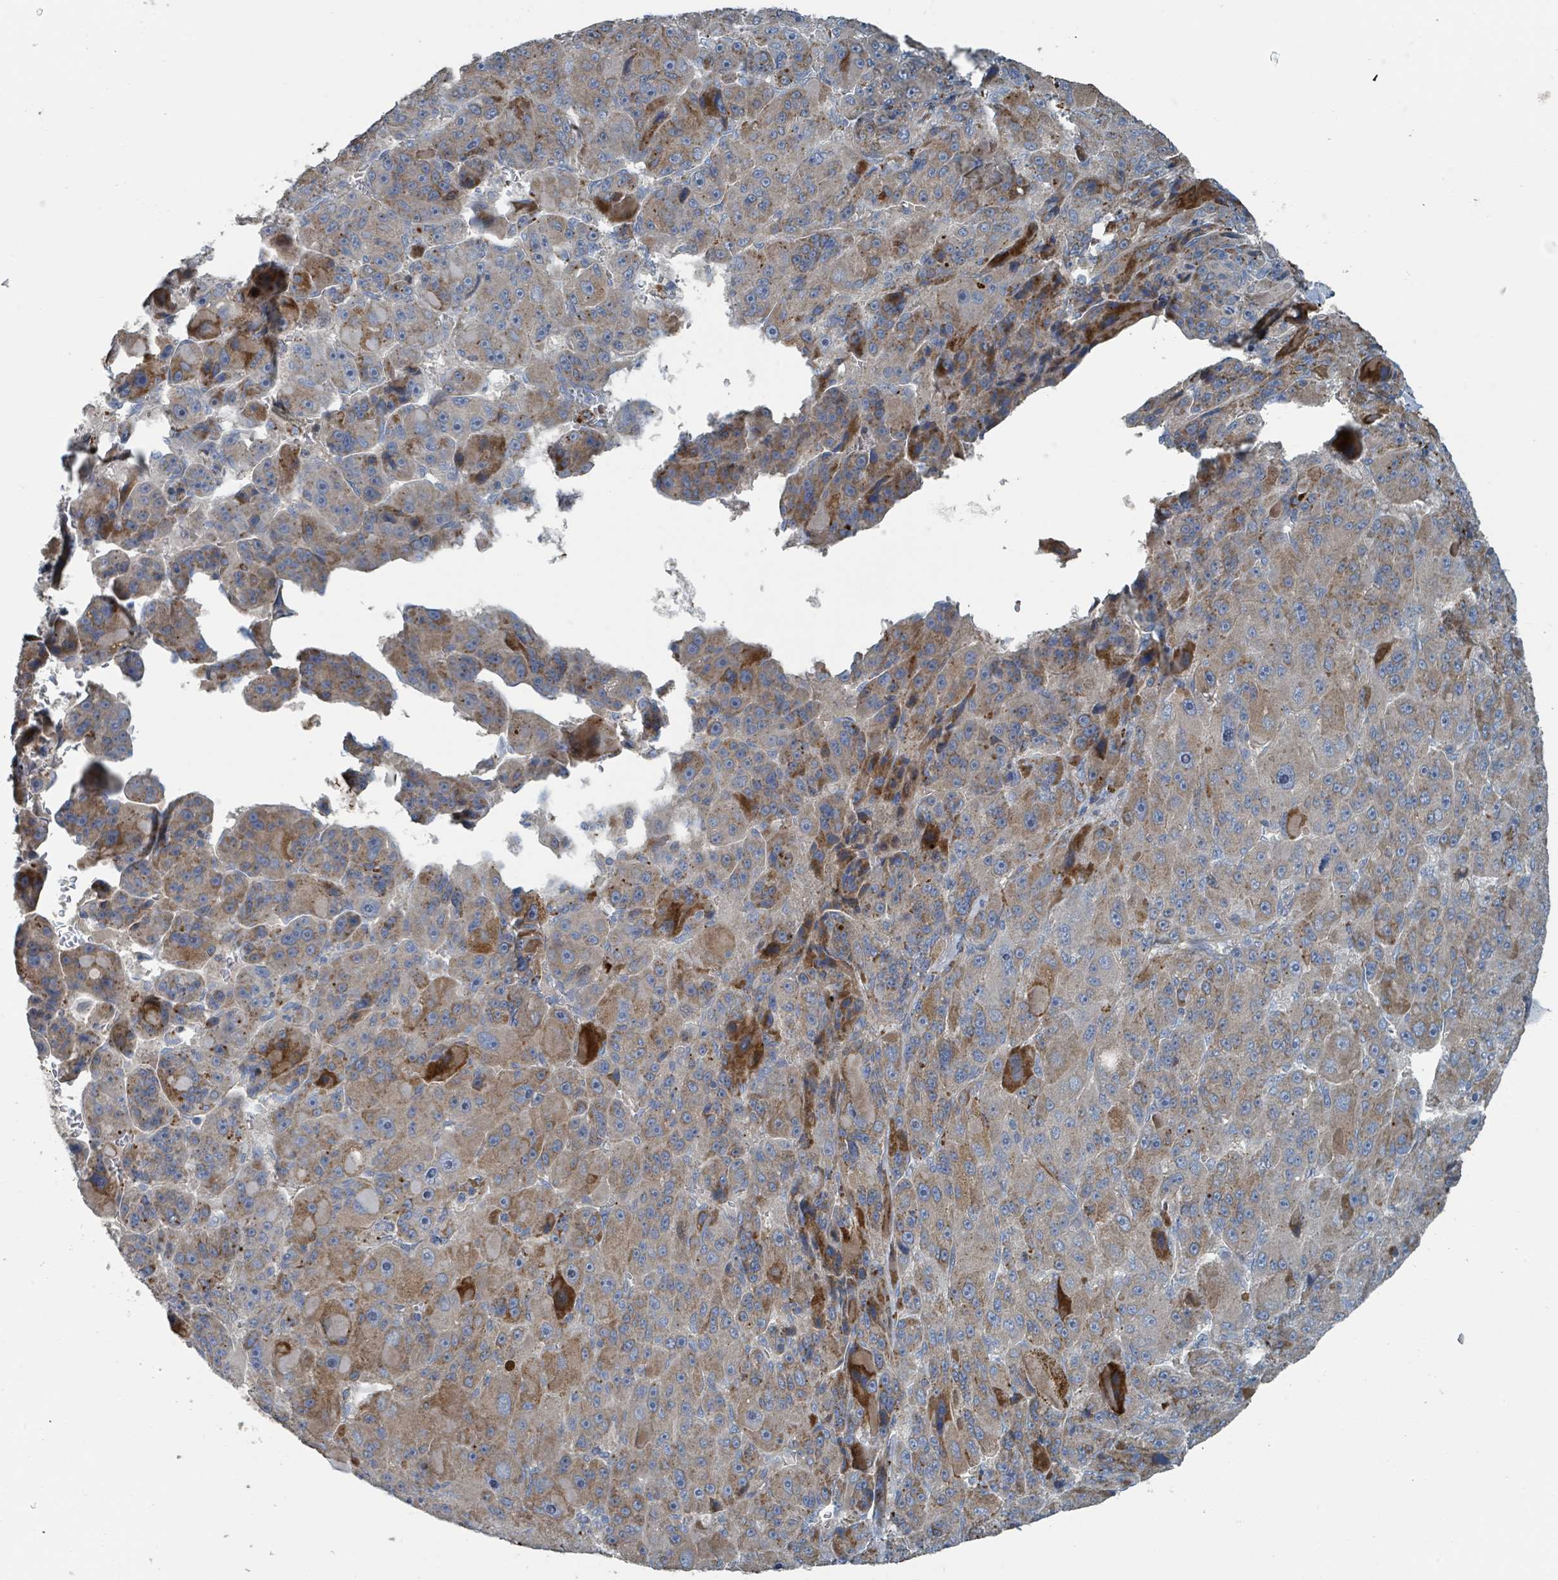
{"staining": {"intensity": "moderate", "quantity": "25%-75%", "location": "cytoplasmic/membranous"}, "tissue": "liver cancer", "cell_type": "Tumor cells", "image_type": "cancer", "snomed": [{"axis": "morphology", "description": "Carcinoma, Hepatocellular, NOS"}, {"axis": "topography", "description": "Liver"}], "caption": "A histopathology image of human hepatocellular carcinoma (liver) stained for a protein shows moderate cytoplasmic/membranous brown staining in tumor cells.", "gene": "DIPK2A", "patient": {"sex": "male", "age": 76}}